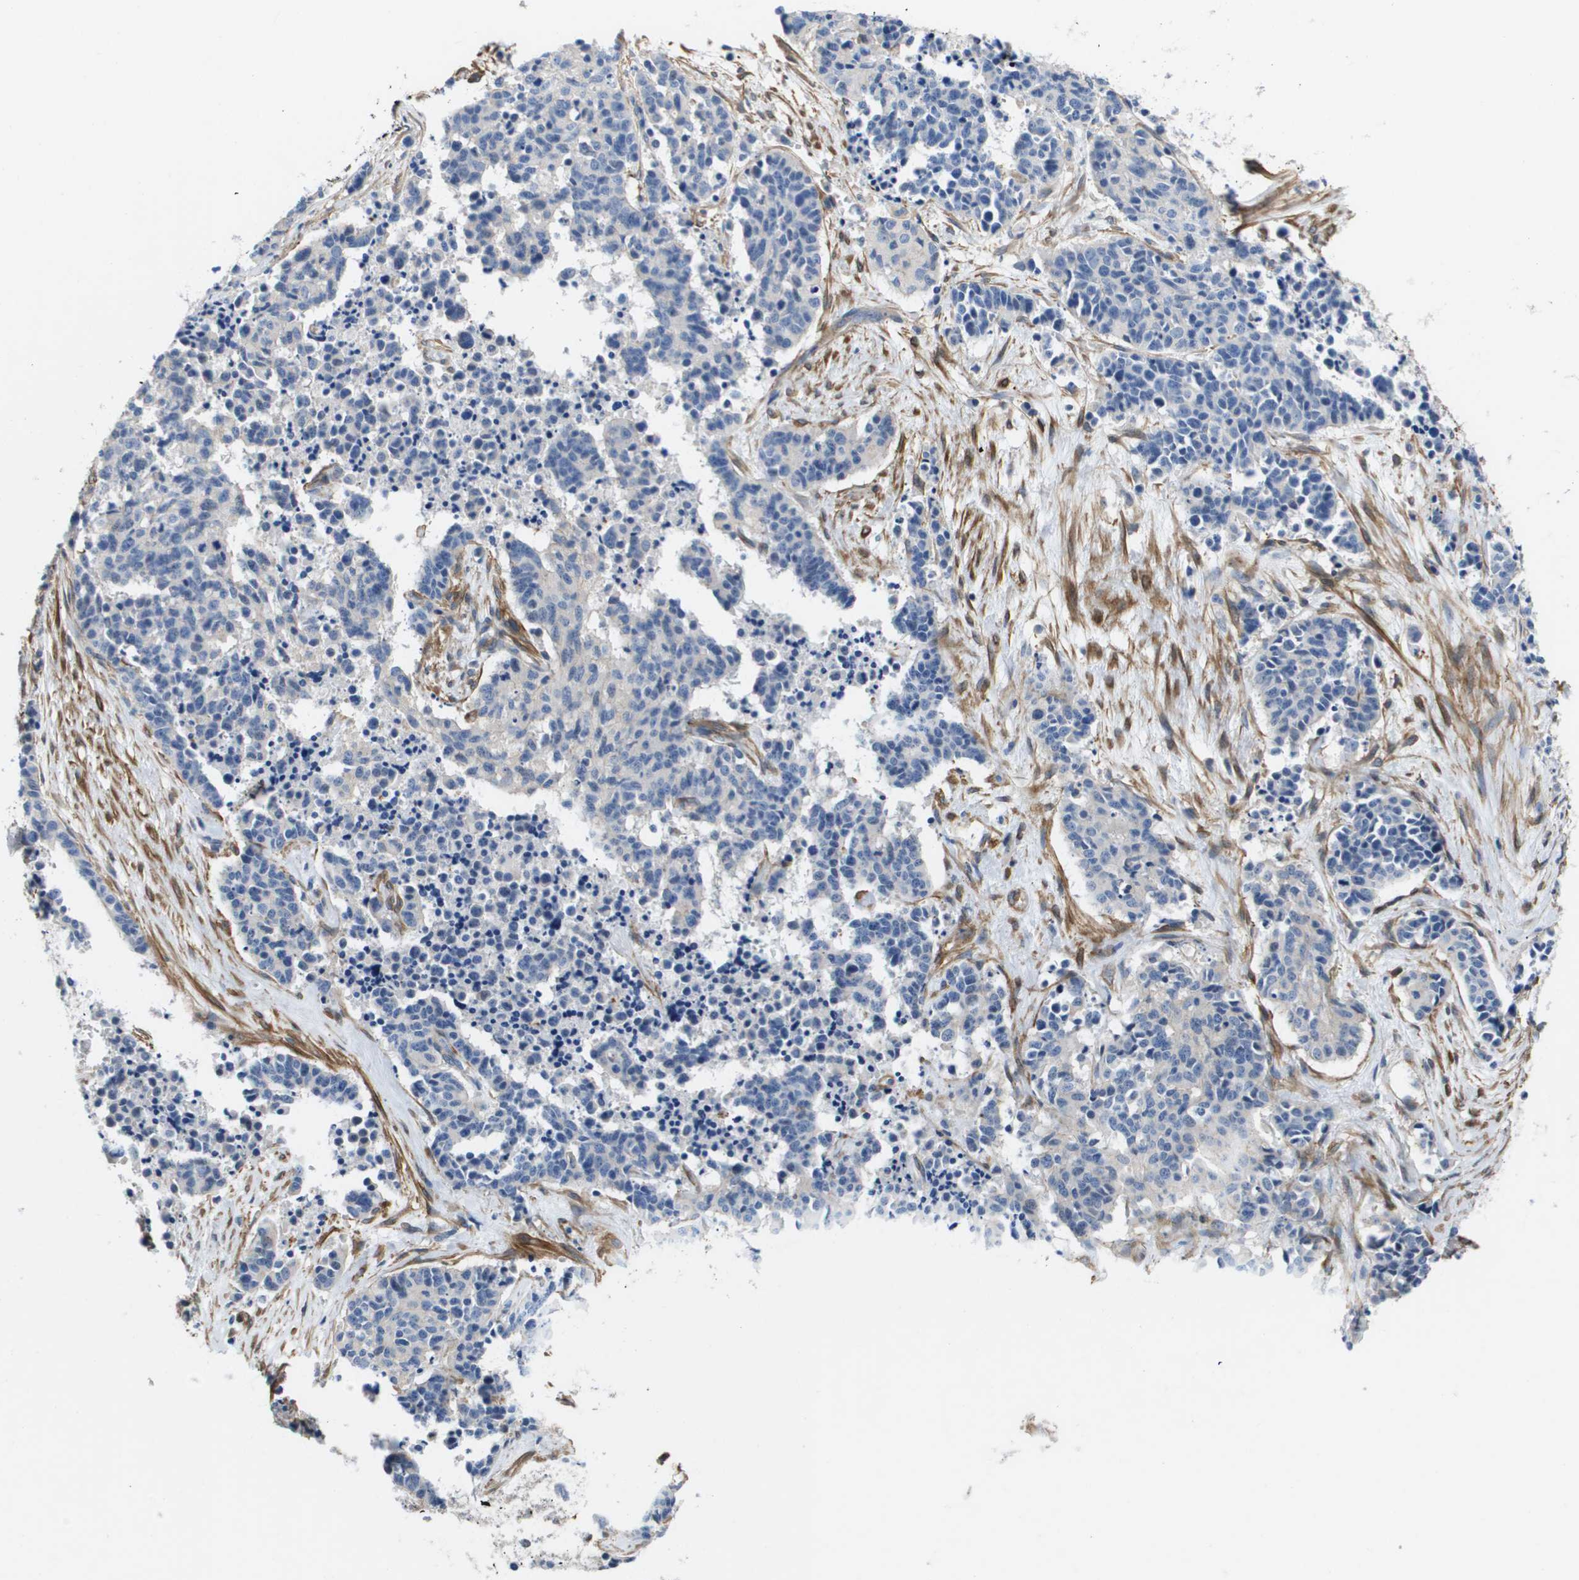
{"staining": {"intensity": "negative", "quantity": "none", "location": "none"}, "tissue": "cervical cancer", "cell_type": "Tumor cells", "image_type": "cancer", "snomed": [{"axis": "morphology", "description": "Squamous cell carcinoma, NOS"}, {"axis": "topography", "description": "Cervix"}], "caption": "Immunohistochemistry image of human cervical squamous cell carcinoma stained for a protein (brown), which demonstrates no staining in tumor cells. (Immunohistochemistry (ihc), brightfield microscopy, high magnification).", "gene": "LPP", "patient": {"sex": "female", "age": 35}}